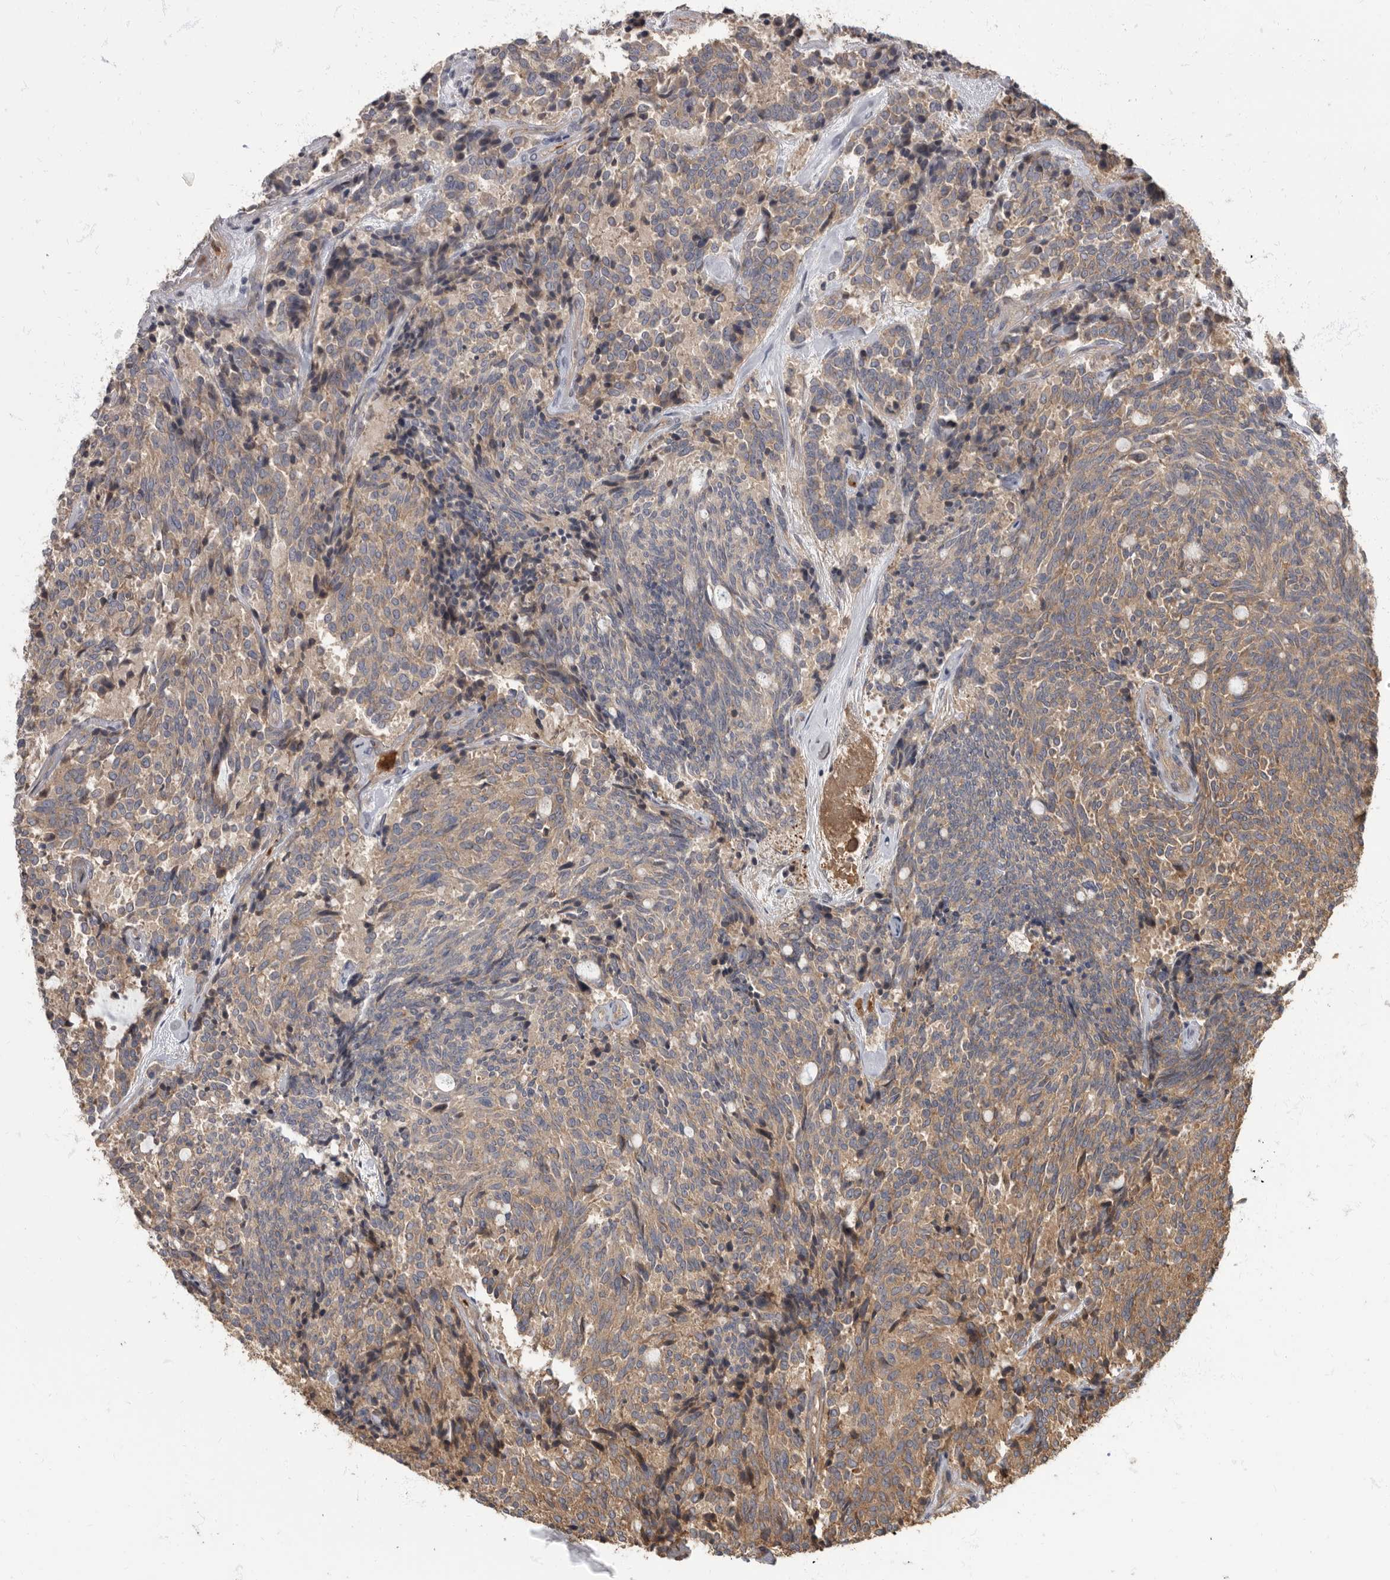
{"staining": {"intensity": "weak", "quantity": ">75%", "location": "cytoplasmic/membranous"}, "tissue": "carcinoid", "cell_type": "Tumor cells", "image_type": "cancer", "snomed": [{"axis": "morphology", "description": "Carcinoid, malignant, NOS"}, {"axis": "topography", "description": "Pancreas"}], "caption": "Protein staining demonstrates weak cytoplasmic/membranous expression in approximately >75% of tumor cells in carcinoid.", "gene": "DAAM1", "patient": {"sex": "female", "age": 54}}